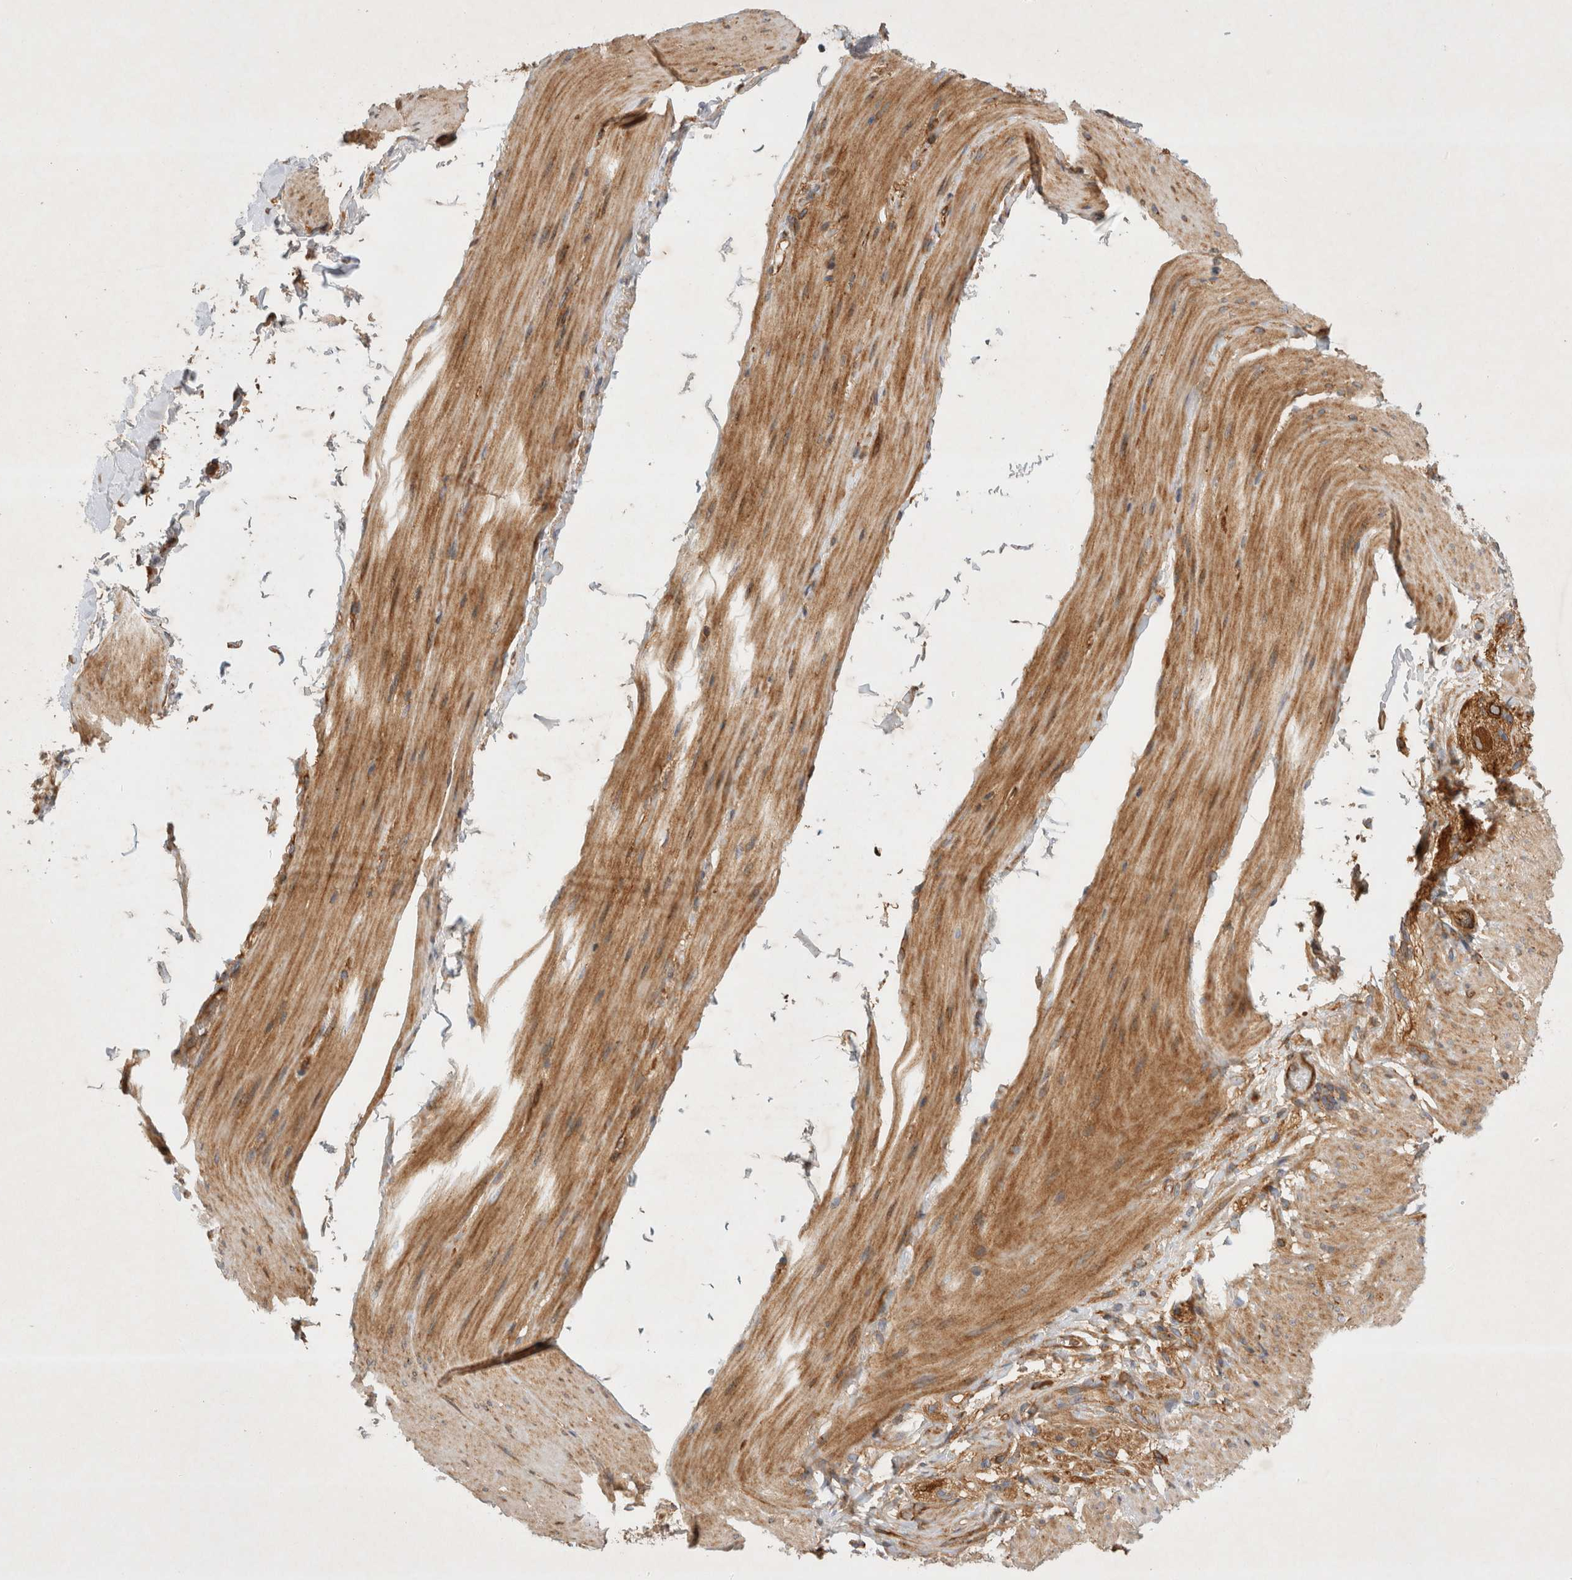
{"staining": {"intensity": "moderate", "quantity": ">75%", "location": "cytoplasmic/membranous"}, "tissue": "smooth muscle", "cell_type": "Smooth muscle cells", "image_type": "normal", "snomed": [{"axis": "morphology", "description": "Normal tissue, NOS"}, {"axis": "topography", "description": "Smooth muscle"}, {"axis": "topography", "description": "Small intestine"}], "caption": "An IHC micrograph of benign tissue is shown. Protein staining in brown shows moderate cytoplasmic/membranous positivity in smooth muscle within smooth muscle cells. Nuclei are stained in blue.", "gene": "GPR150", "patient": {"sex": "female", "age": 84}}